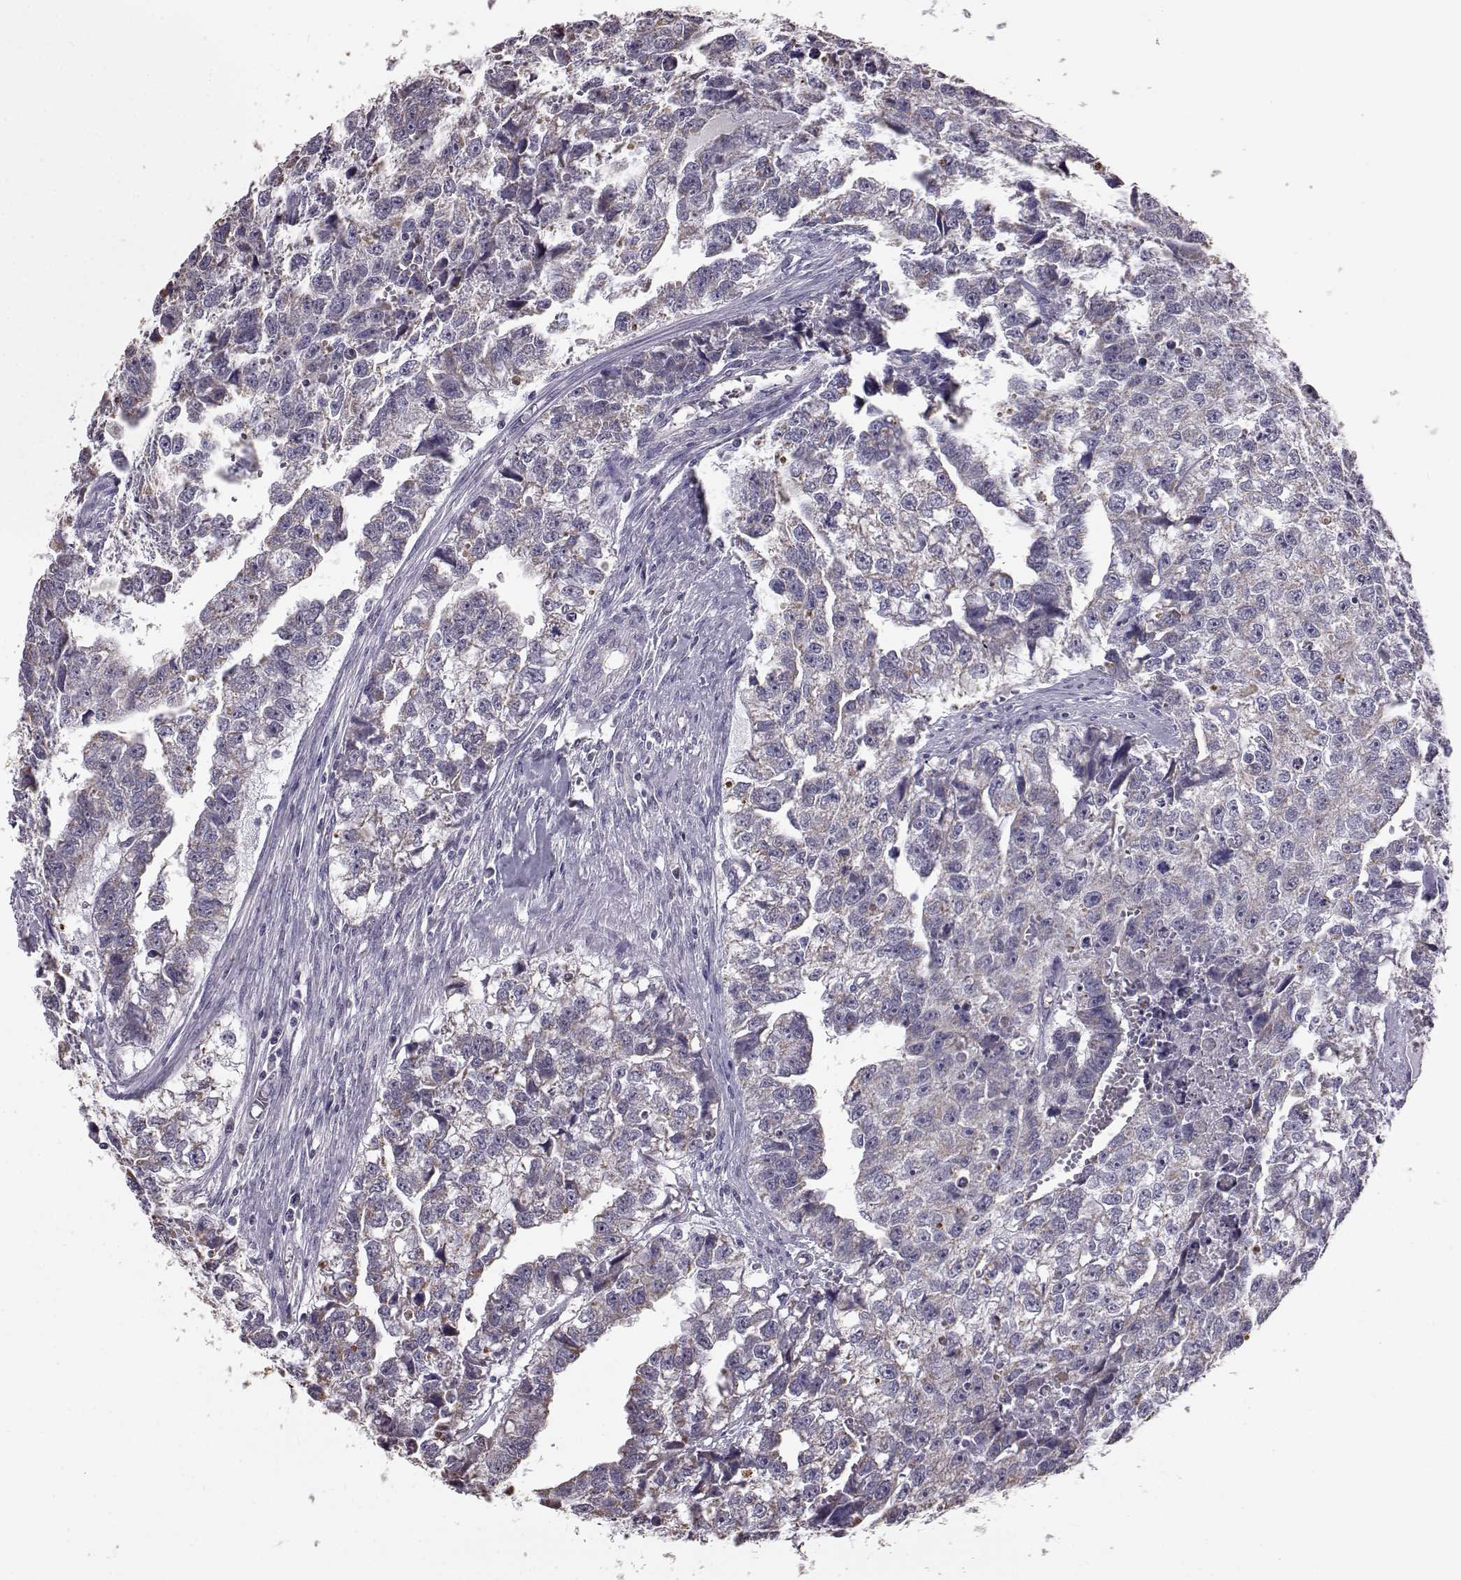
{"staining": {"intensity": "weak", "quantity": "<25%", "location": "cytoplasmic/membranous"}, "tissue": "testis cancer", "cell_type": "Tumor cells", "image_type": "cancer", "snomed": [{"axis": "morphology", "description": "Carcinoma, Embryonal, NOS"}, {"axis": "morphology", "description": "Teratoma, malignant, NOS"}, {"axis": "topography", "description": "Testis"}], "caption": "Human malignant teratoma (testis) stained for a protein using immunohistochemistry displays no staining in tumor cells.", "gene": "ALDH3A1", "patient": {"sex": "male", "age": 44}}